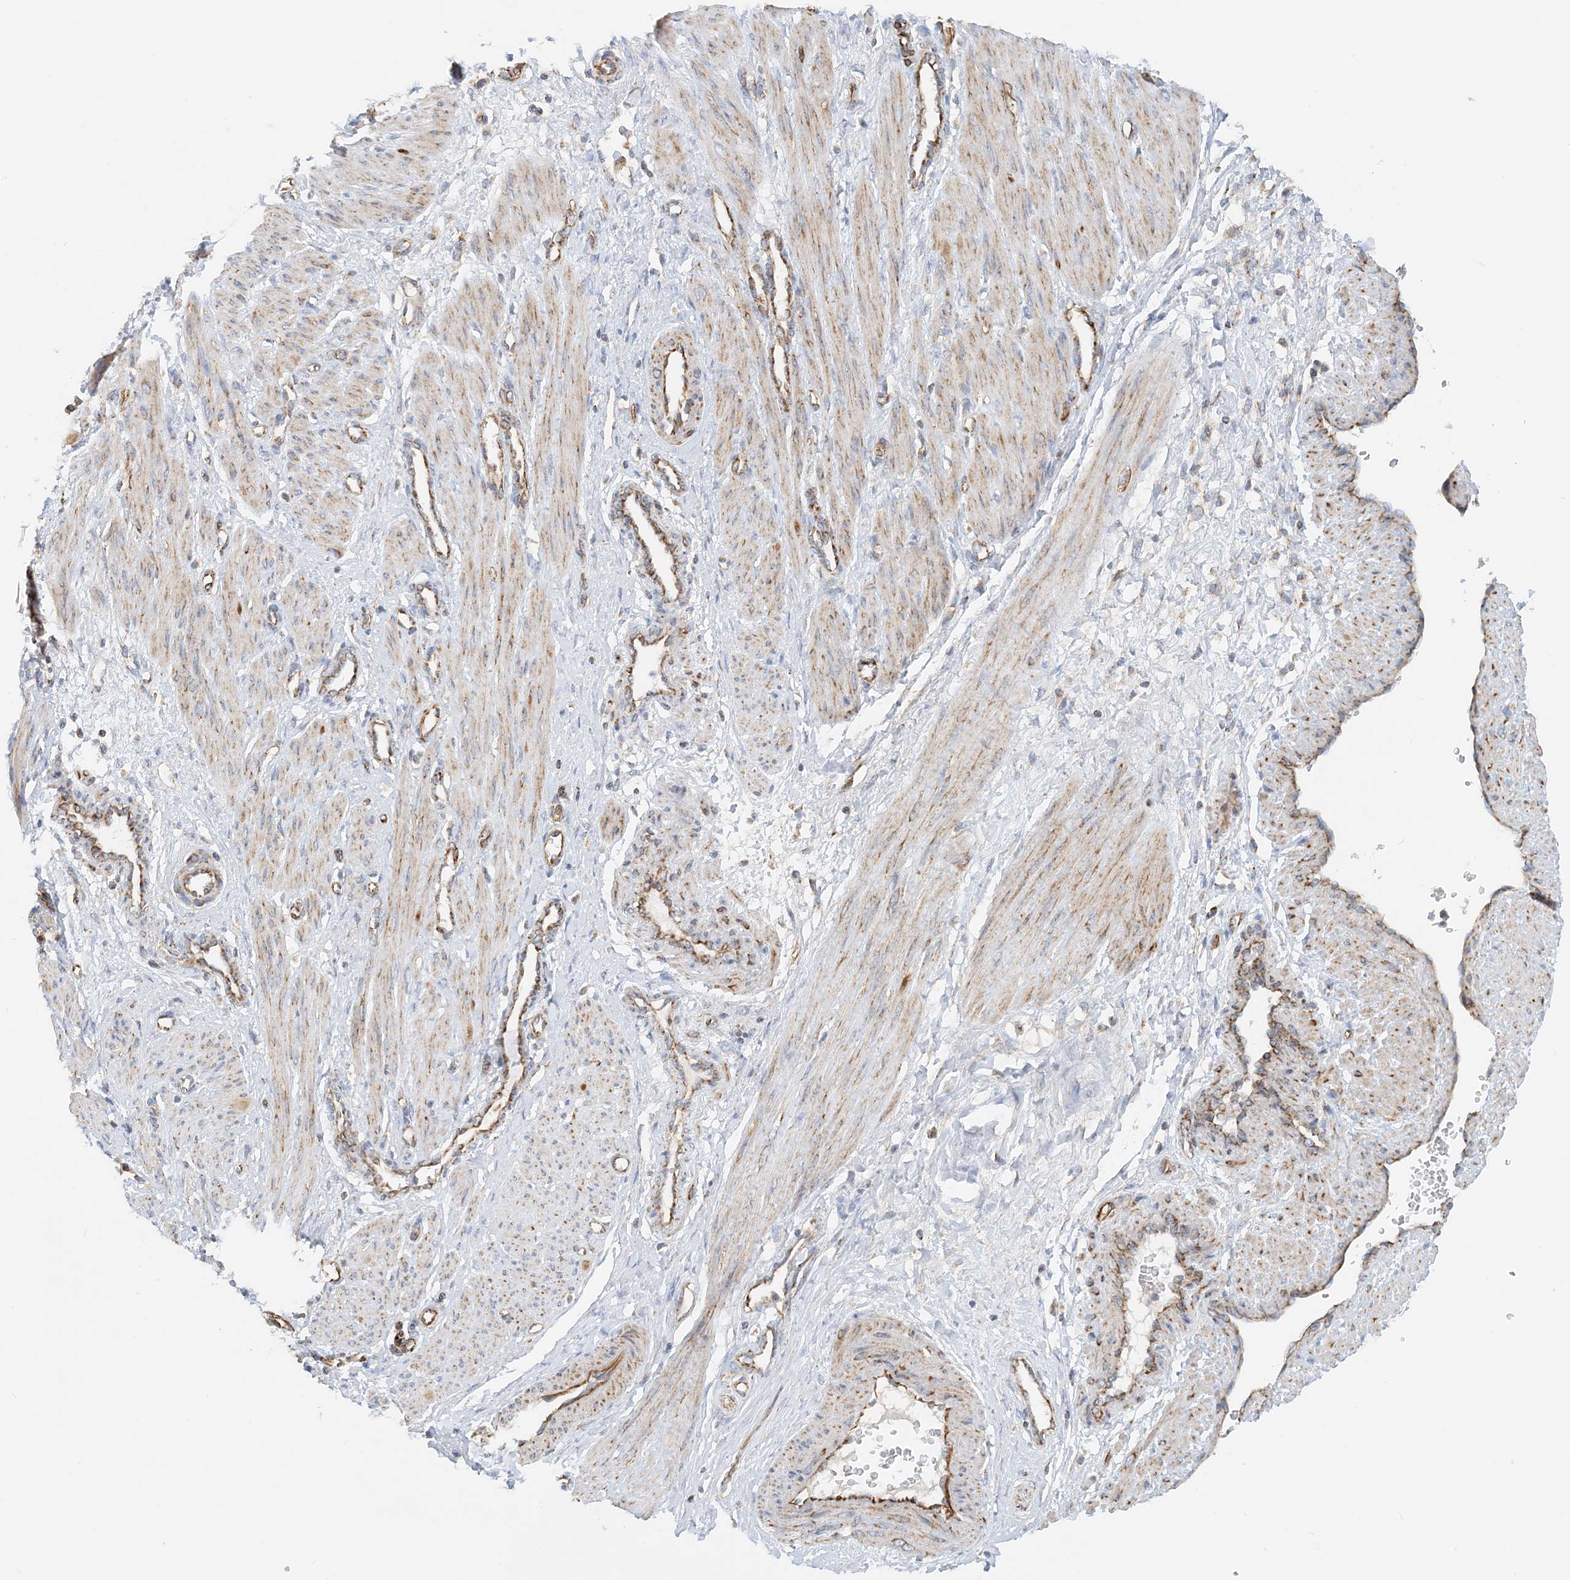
{"staining": {"intensity": "moderate", "quantity": ">75%", "location": "cytoplasmic/membranous"}, "tissue": "smooth muscle", "cell_type": "Smooth muscle cells", "image_type": "normal", "snomed": [{"axis": "morphology", "description": "Normal tissue, NOS"}, {"axis": "topography", "description": "Endometrium"}], "caption": "IHC of normal human smooth muscle displays medium levels of moderate cytoplasmic/membranous expression in approximately >75% of smooth muscle cells. The protein of interest is stained brown, and the nuclei are stained in blue (DAB (3,3'-diaminobenzidine) IHC with brightfield microscopy, high magnification).", "gene": "COA3", "patient": {"sex": "female", "age": 33}}